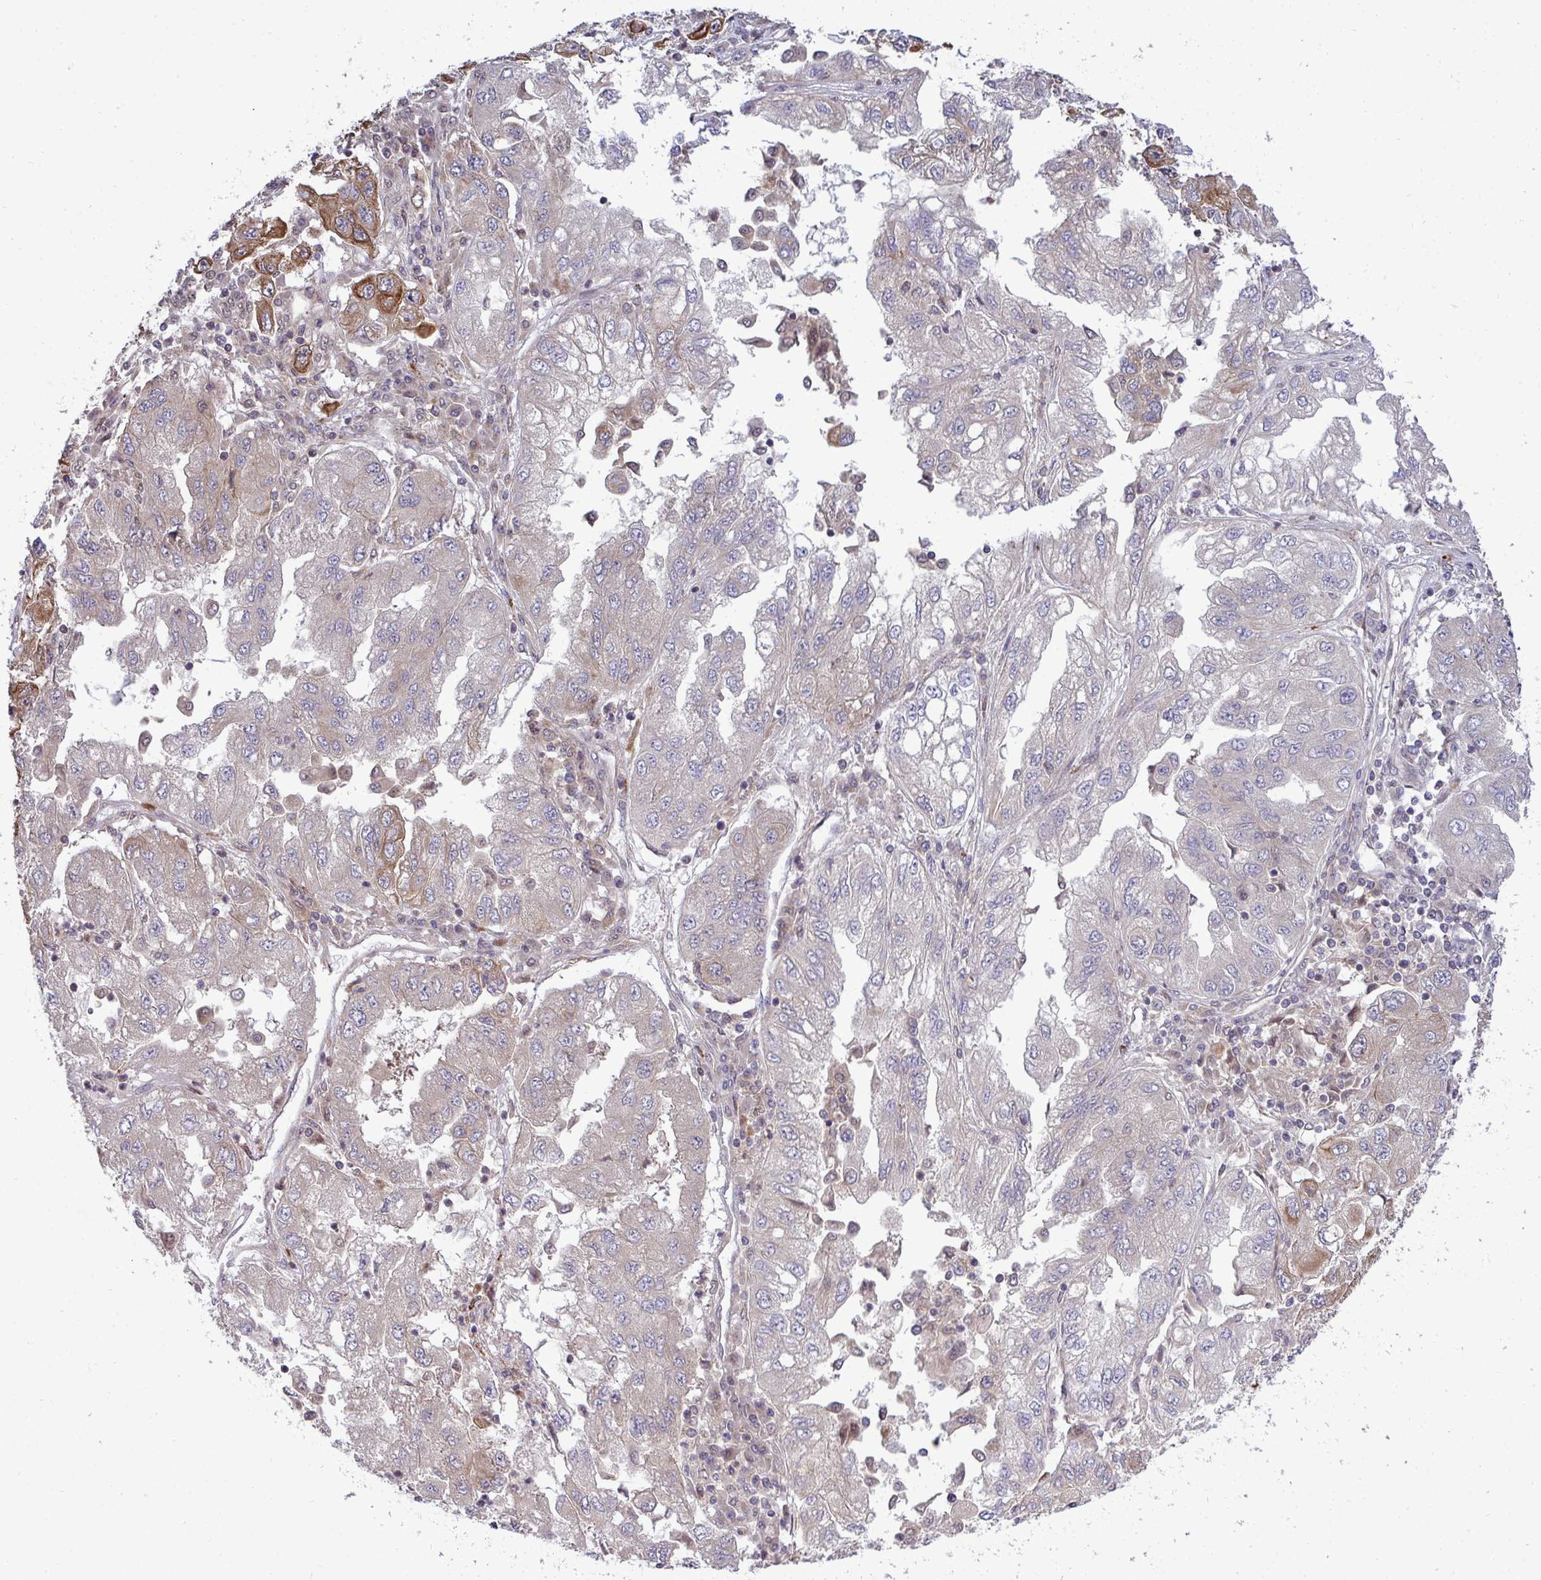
{"staining": {"intensity": "moderate", "quantity": "25%-75%", "location": "cytoplasmic/membranous"}, "tissue": "lung cancer", "cell_type": "Tumor cells", "image_type": "cancer", "snomed": [{"axis": "morphology", "description": "Adenocarcinoma, NOS"}, {"axis": "morphology", "description": "Adenocarcinoma primary or metastatic"}, {"axis": "topography", "description": "Lung"}], "caption": "The image displays immunohistochemical staining of adenocarcinoma primary or metastatic (lung). There is moderate cytoplasmic/membranous expression is identified in about 25%-75% of tumor cells.", "gene": "TRIM44", "patient": {"sex": "male", "age": 74}}